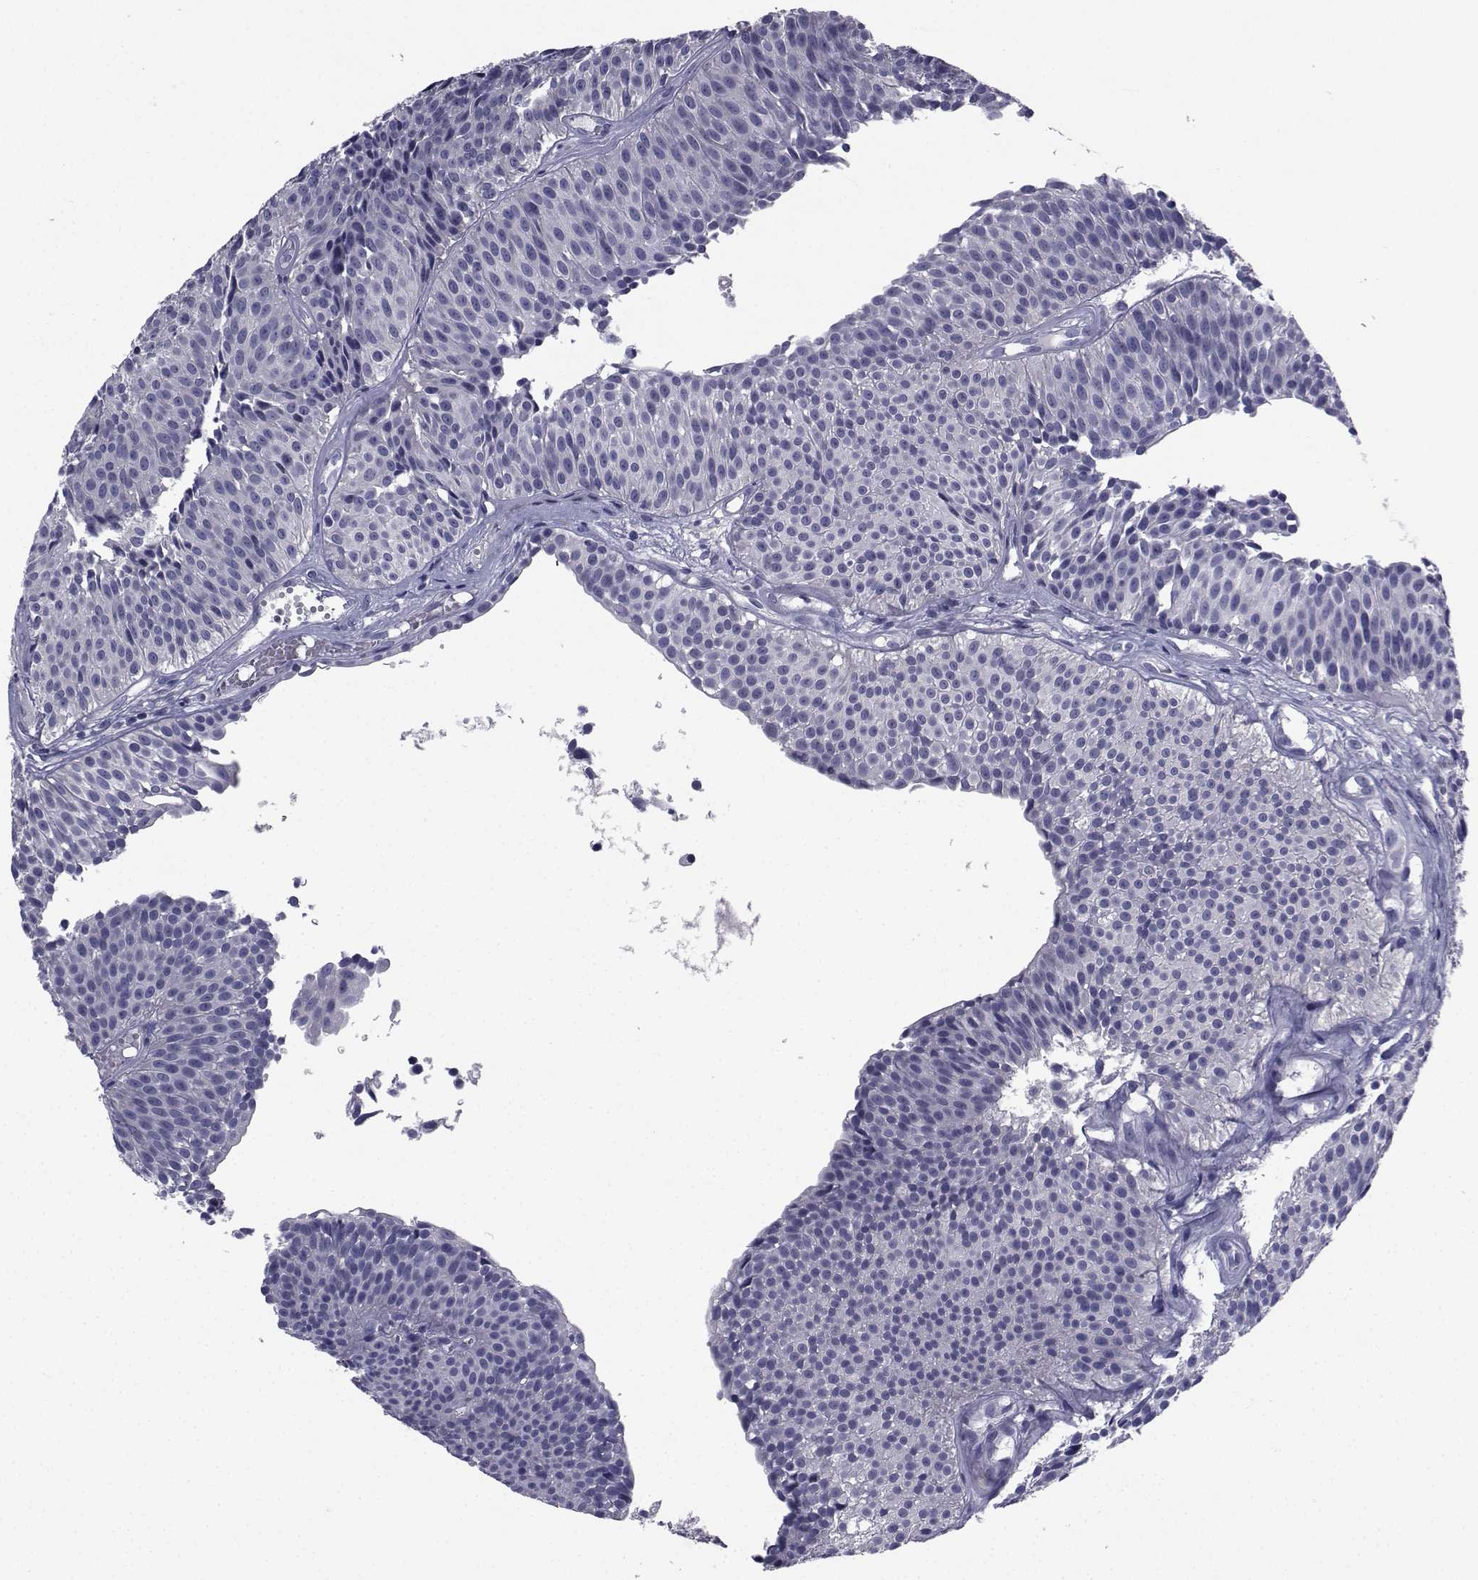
{"staining": {"intensity": "negative", "quantity": "none", "location": "none"}, "tissue": "urothelial cancer", "cell_type": "Tumor cells", "image_type": "cancer", "snomed": [{"axis": "morphology", "description": "Urothelial carcinoma, Low grade"}, {"axis": "topography", "description": "Urinary bladder"}], "caption": "Immunohistochemical staining of urothelial cancer reveals no significant positivity in tumor cells.", "gene": "CHRNA1", "patient": {"sex": "male", "age": 63}}